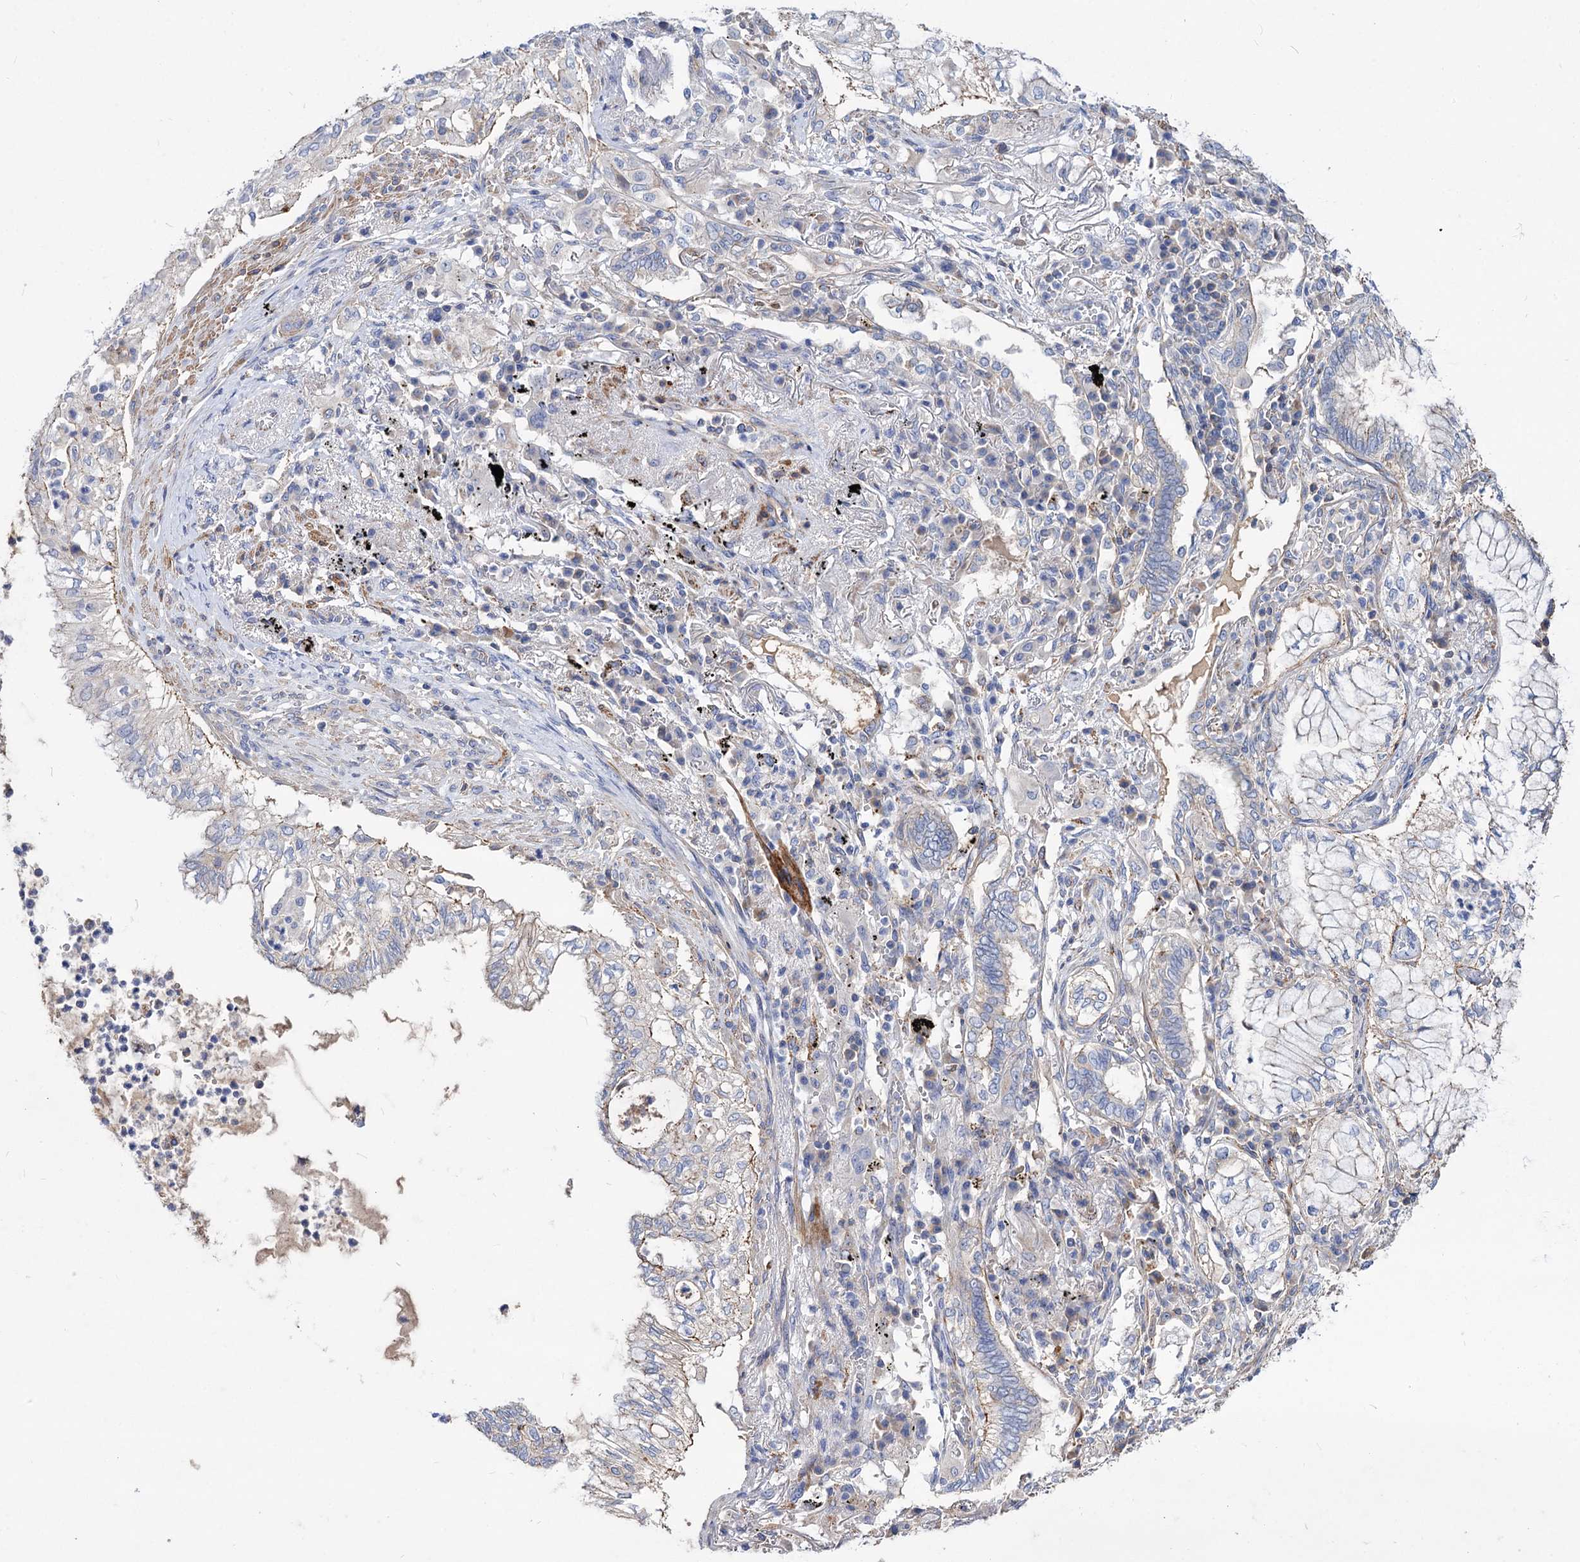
{"staining": {"intensity": "negative", "quantity": "none", "location": "none"}, "tissue": "lung cancer", "cell_type": "Tumor cells", "image_type": "cancer", "snomed": [{"axis": "morphology", "description": "Adenocarcinoma, NOS"}, {"axis": "topography", "description": "Lung"}], "caption": "Lung cancer (adenocarcinoma) was stained to show a protein in brown. There is no significant staining in tumor cells. (Brightfield microscopy of DAB immunohistochemistry (IHC) at high magnification).", "gene": "NUDCD2", "patient": {"sex": "female", "age": 70}}